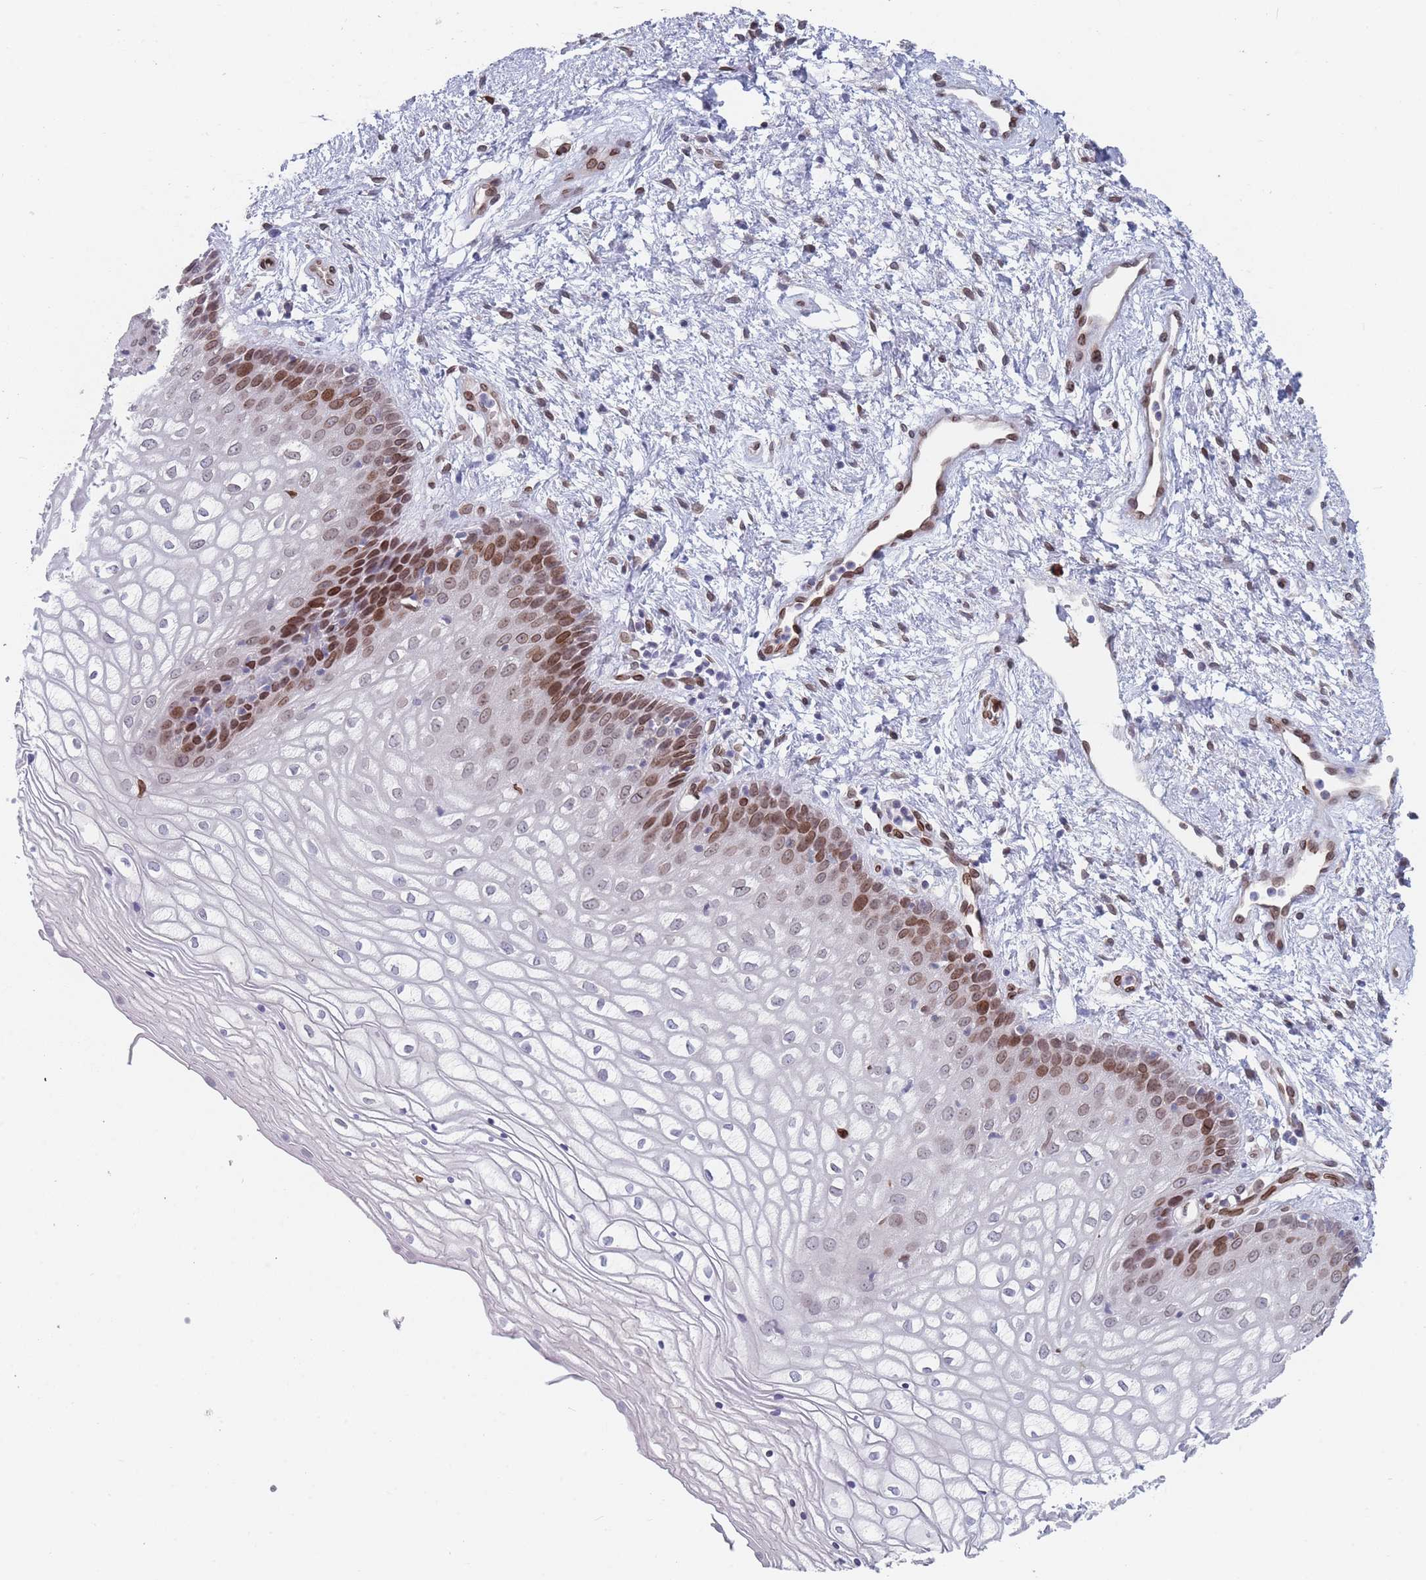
{"staining": {"intensity": "strong", "quantity": "25%-75%", "location": "cytoplasmic/membranous,nuclear"}, "tissue": "vagina", "cell_type": "Squamous epithelial cells", "image_type": "normal", "snomed": [{"axis": "morphology", "description": "Normal tissue, NOS"}, {"axis": "topography", "description": "Vagina"}], "caption": "The micrograph displays immunohistochemical staining of unremarkable vagina. There is strong cytoplasmic/membranous,nuclear expression is appreciated in approximately 25%-75% of squamous epithelial cells.", "gene": "ZBTB1", "patient": {"sex": "female", "age": 34}}